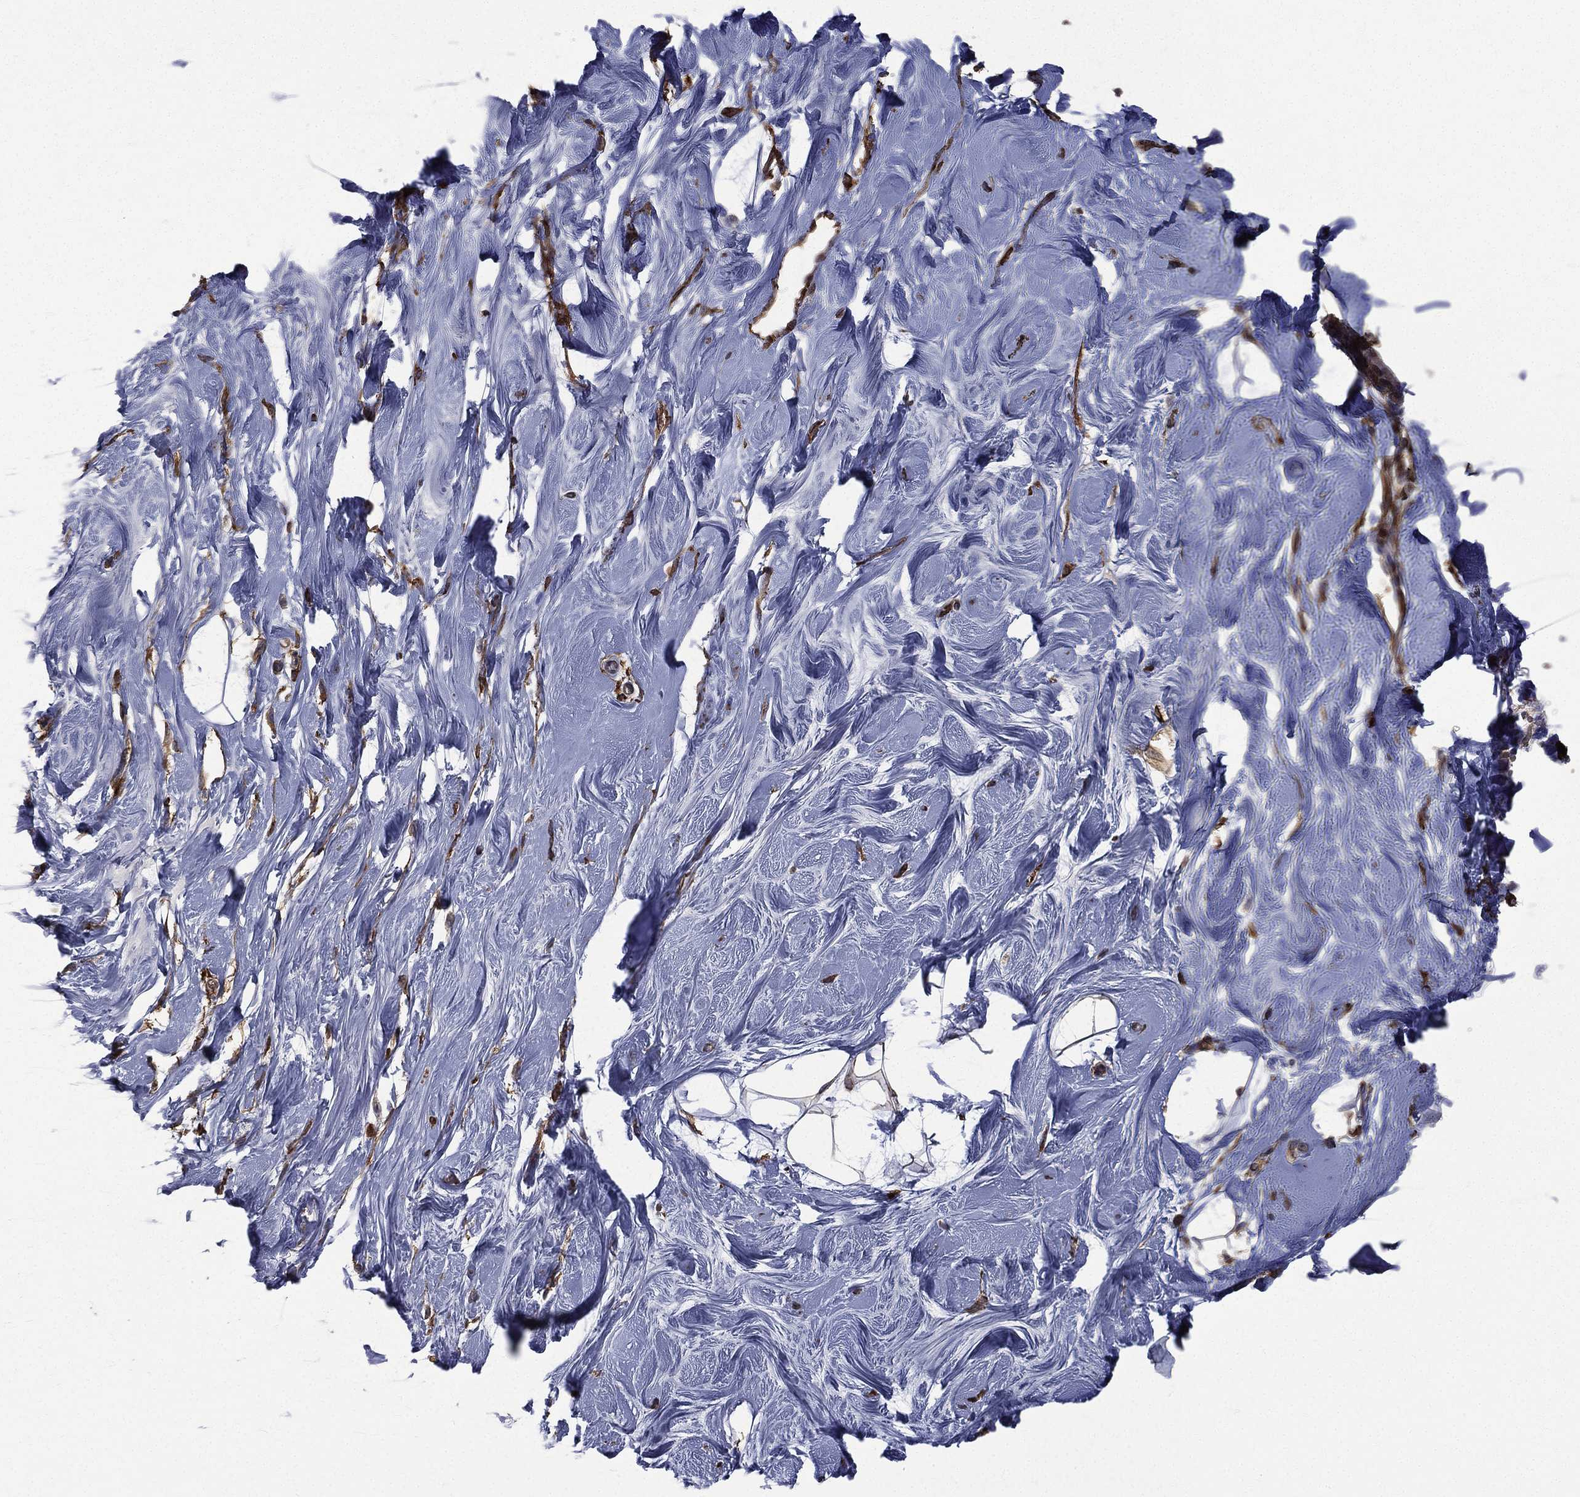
{"staining": {"intensity": "moderate", "quantity": "25%-75%", "location": "cytoplasmic/membranous"}, "tissue": "soft tissue", "cell_type": "Fibroblasts", "image_type": "normal", "snomed": [{"axis": "morphology", "description": "Normal tissue, NOS"}, {"axis": "topography", "description": "Breast"}], "caption": "Brown immunohistochemical staining in benign human soft tissue shows moderate cytoplasmic/membranous positivity in approximately 25%-75% of fibroblasts. The staining is performed using DAB brown chromogen to label protein expression. The nuclei are counter-stained blue using hematoxylin.", "gene": "PPFIBP1", "patient": {"sex": "female", "age": 49}}